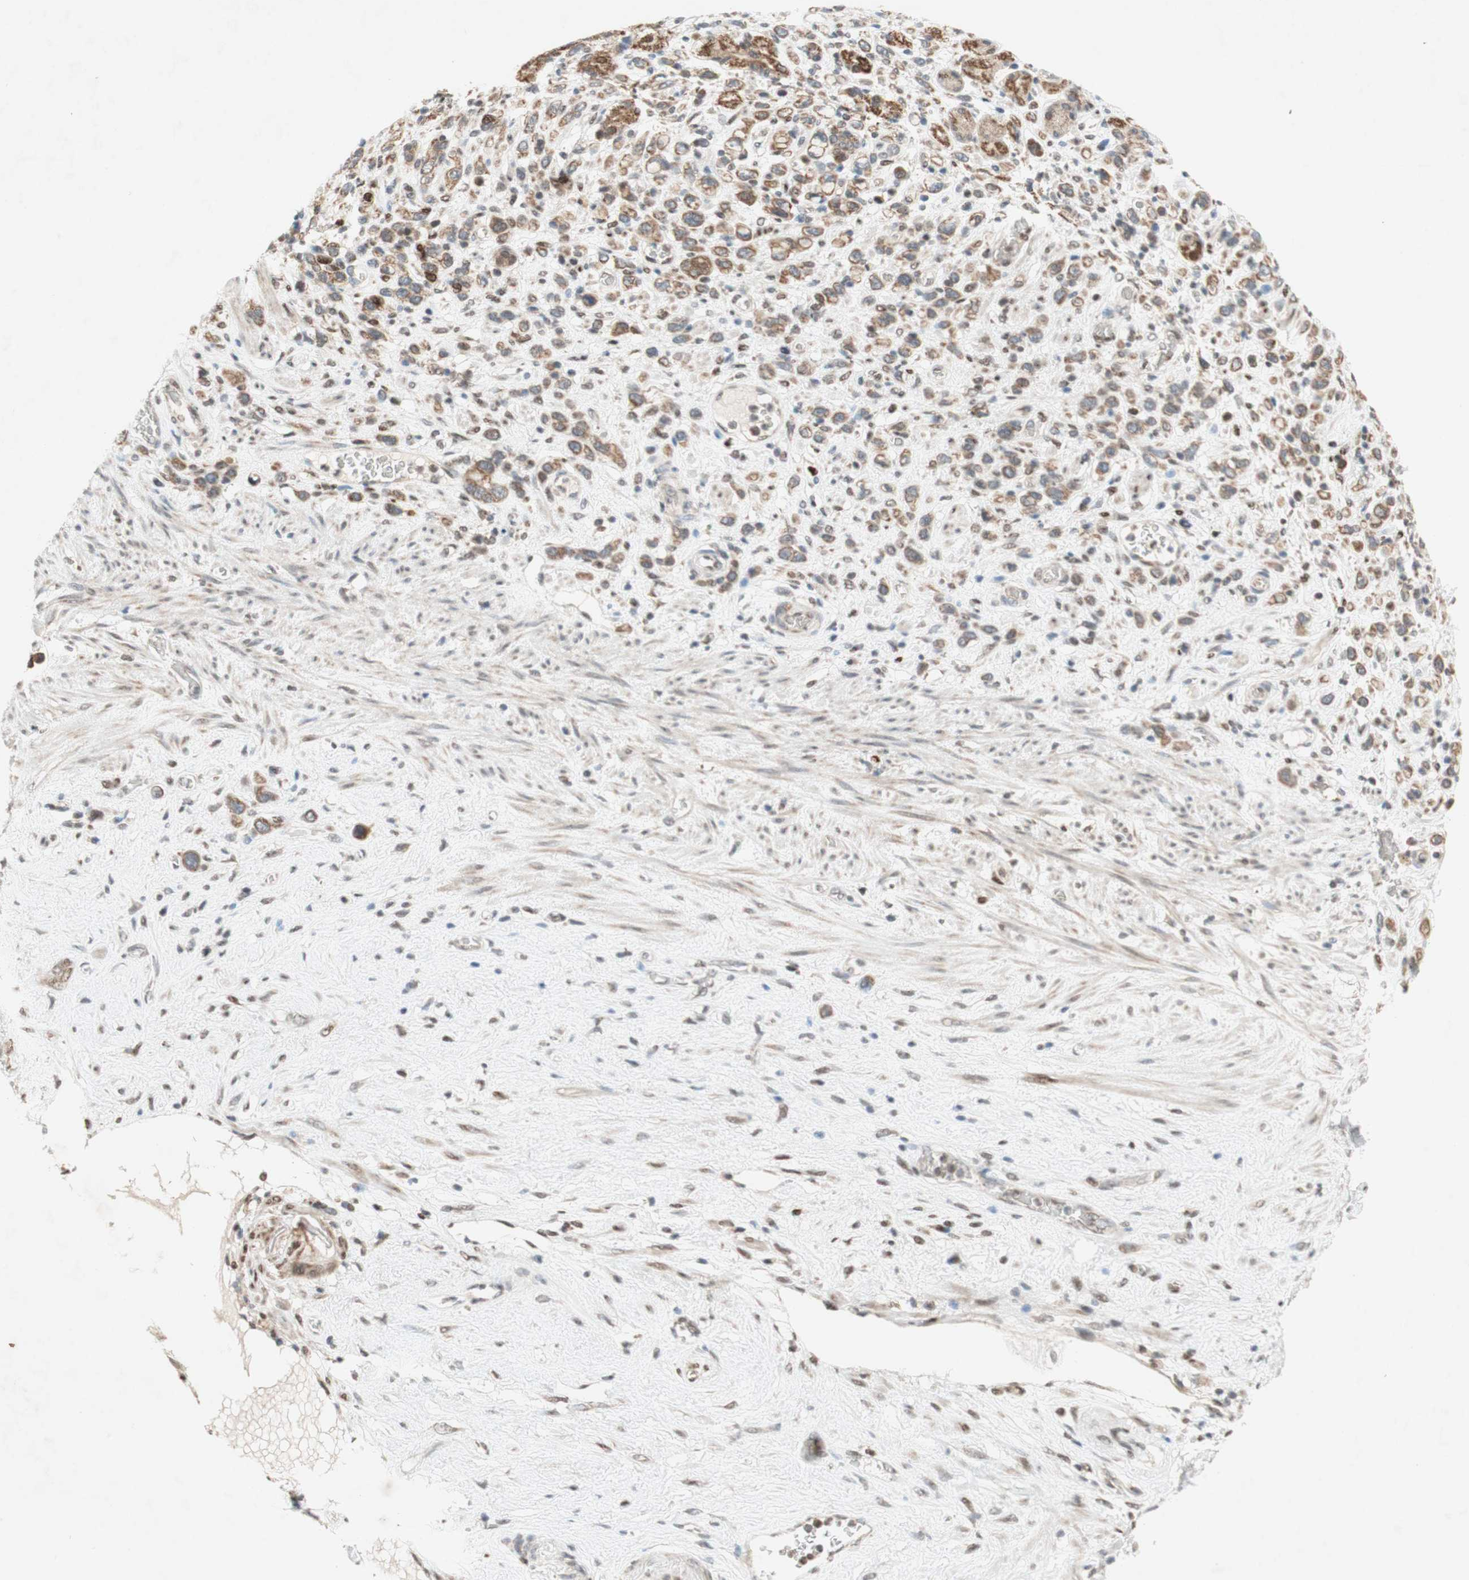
{"staining": {"intensity": "weak", "quantity": "25%-75%", "location": "cytoplasmic/membranous"}, "tissue": "stomach cancer", "cell_type": "Tumor cells", "image_type": "cancer", "snomed": [{"axis": "morphology", "description": "Adenocarcinoma, NOS"}, {"axis": "morphology", "description": "Adenocarcinoma, High grade"}, {"axis": "topography", "description": "Stomach, upper"}, {"axis": "topography", "description": "Stomach, lower"}], "caption": "Immunohistochemistry (IHC) (DAB) staining of human stomach cancer exhibits weak cytoplasmic/membranous protein staining in about 25%-75% of tumor cells. (IHC, brightfield microscopy, high magnification).", "gene": "DNMT3A", "patient": {"sex": "female", "age": 65}}